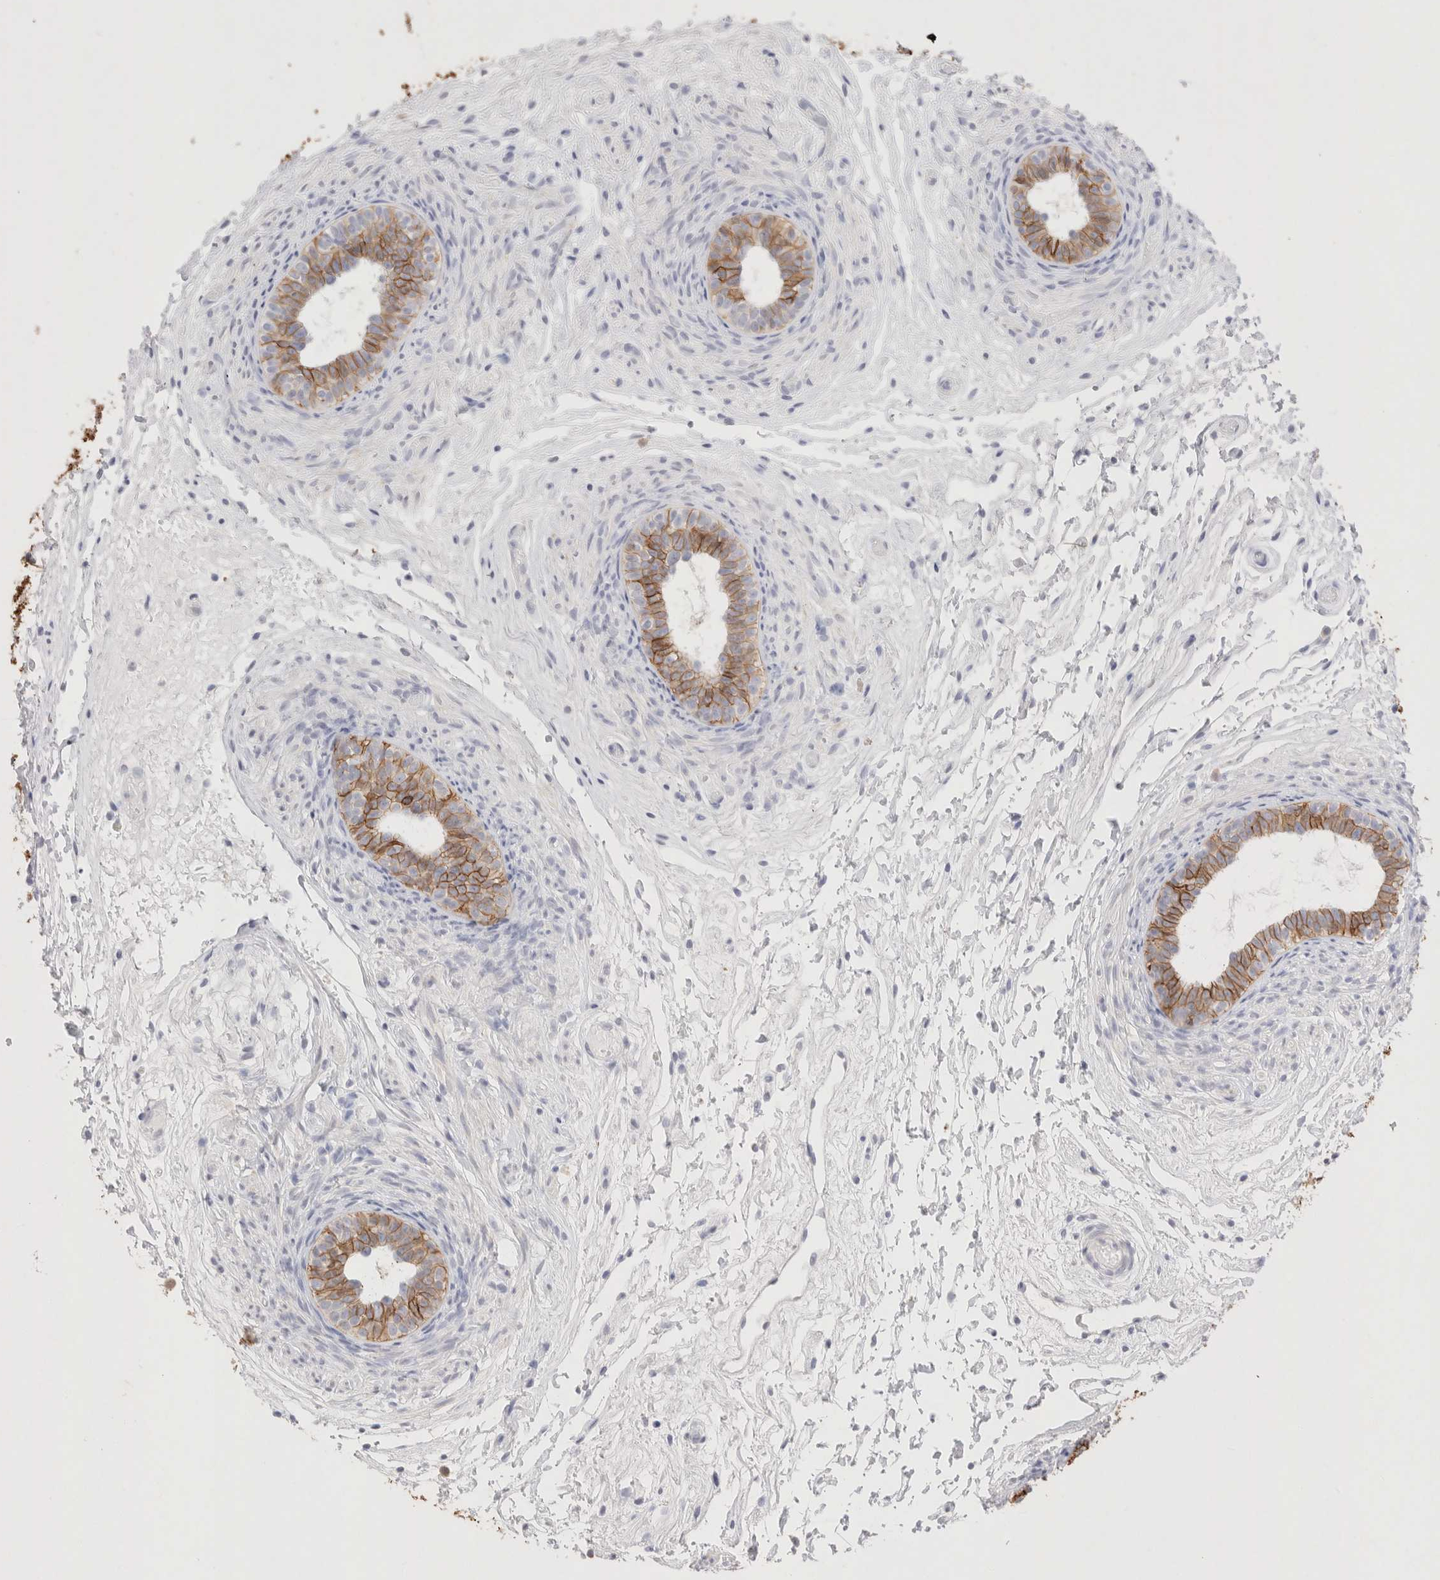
{"staining": {"intensity": "strong", "quantity": ">75%", "location": "cytoplasmic/membranous"}, "tissue": "epididymis", "cell_type": "Glandular cells", "image_type": "normal", "snomed": [{"axis": "morphology", "description": "Normal tissue, NOS"}, {"axis": "topography", "description": "Epididymis"}], "caption": "Immunohistochemistry (IHC) photomicrograph of unremarkable epididymis: human epididymis stained using IHC demonstrates high levels of strong protein expression localized specifically in the cytoplasmic/membranous of glandular cells, appearing as a cytoplasmic/membranous brown color.", "gene": "EPCAM", "patient": {"sex": "male", "age": 5}}